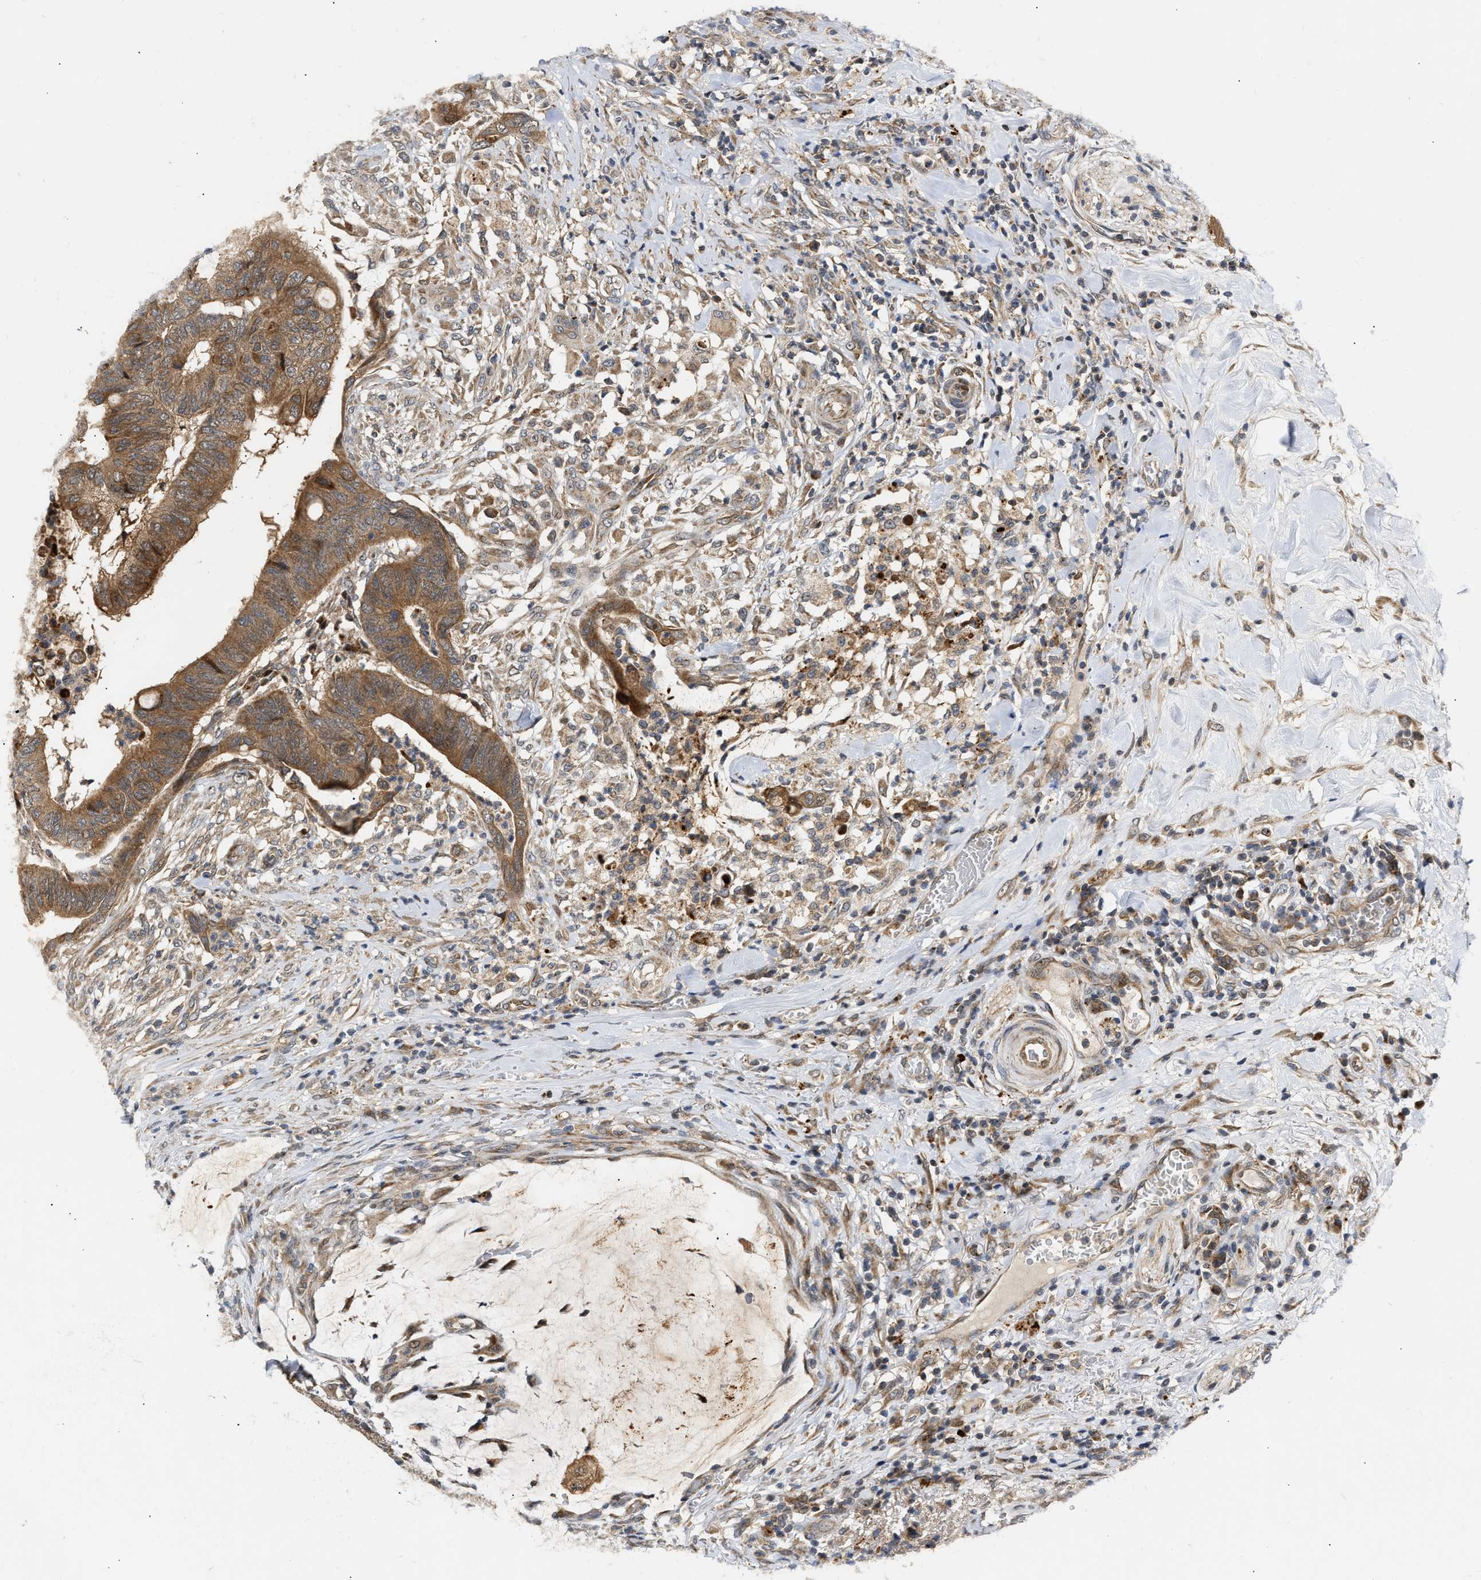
{"staining": {"intensity": "moderate", "quantity": ">75%", "location": "cytoplasmic/membranous"}, "tissue": "colorectal cancer", "cell_type": "Tumor cells", "image_type": "cancer", "snomed": [{"axis": "morphology", "description": "Normal tissue, NOS"}, {"axis": "morphology", "description": "Adenocarcinoma, NOS"}, {"axis": "topography", "description": "Rectum"}, {"axis": "topography", "description": "Peripheral nerve tissue"}], "caption": "A brown stain labels moderate cytoplasmic/membranous expression of a protein in human colorectal cancer tumor cells.", "gene": "EXTL2", "patient": {"sex": "male", "age": 92}}